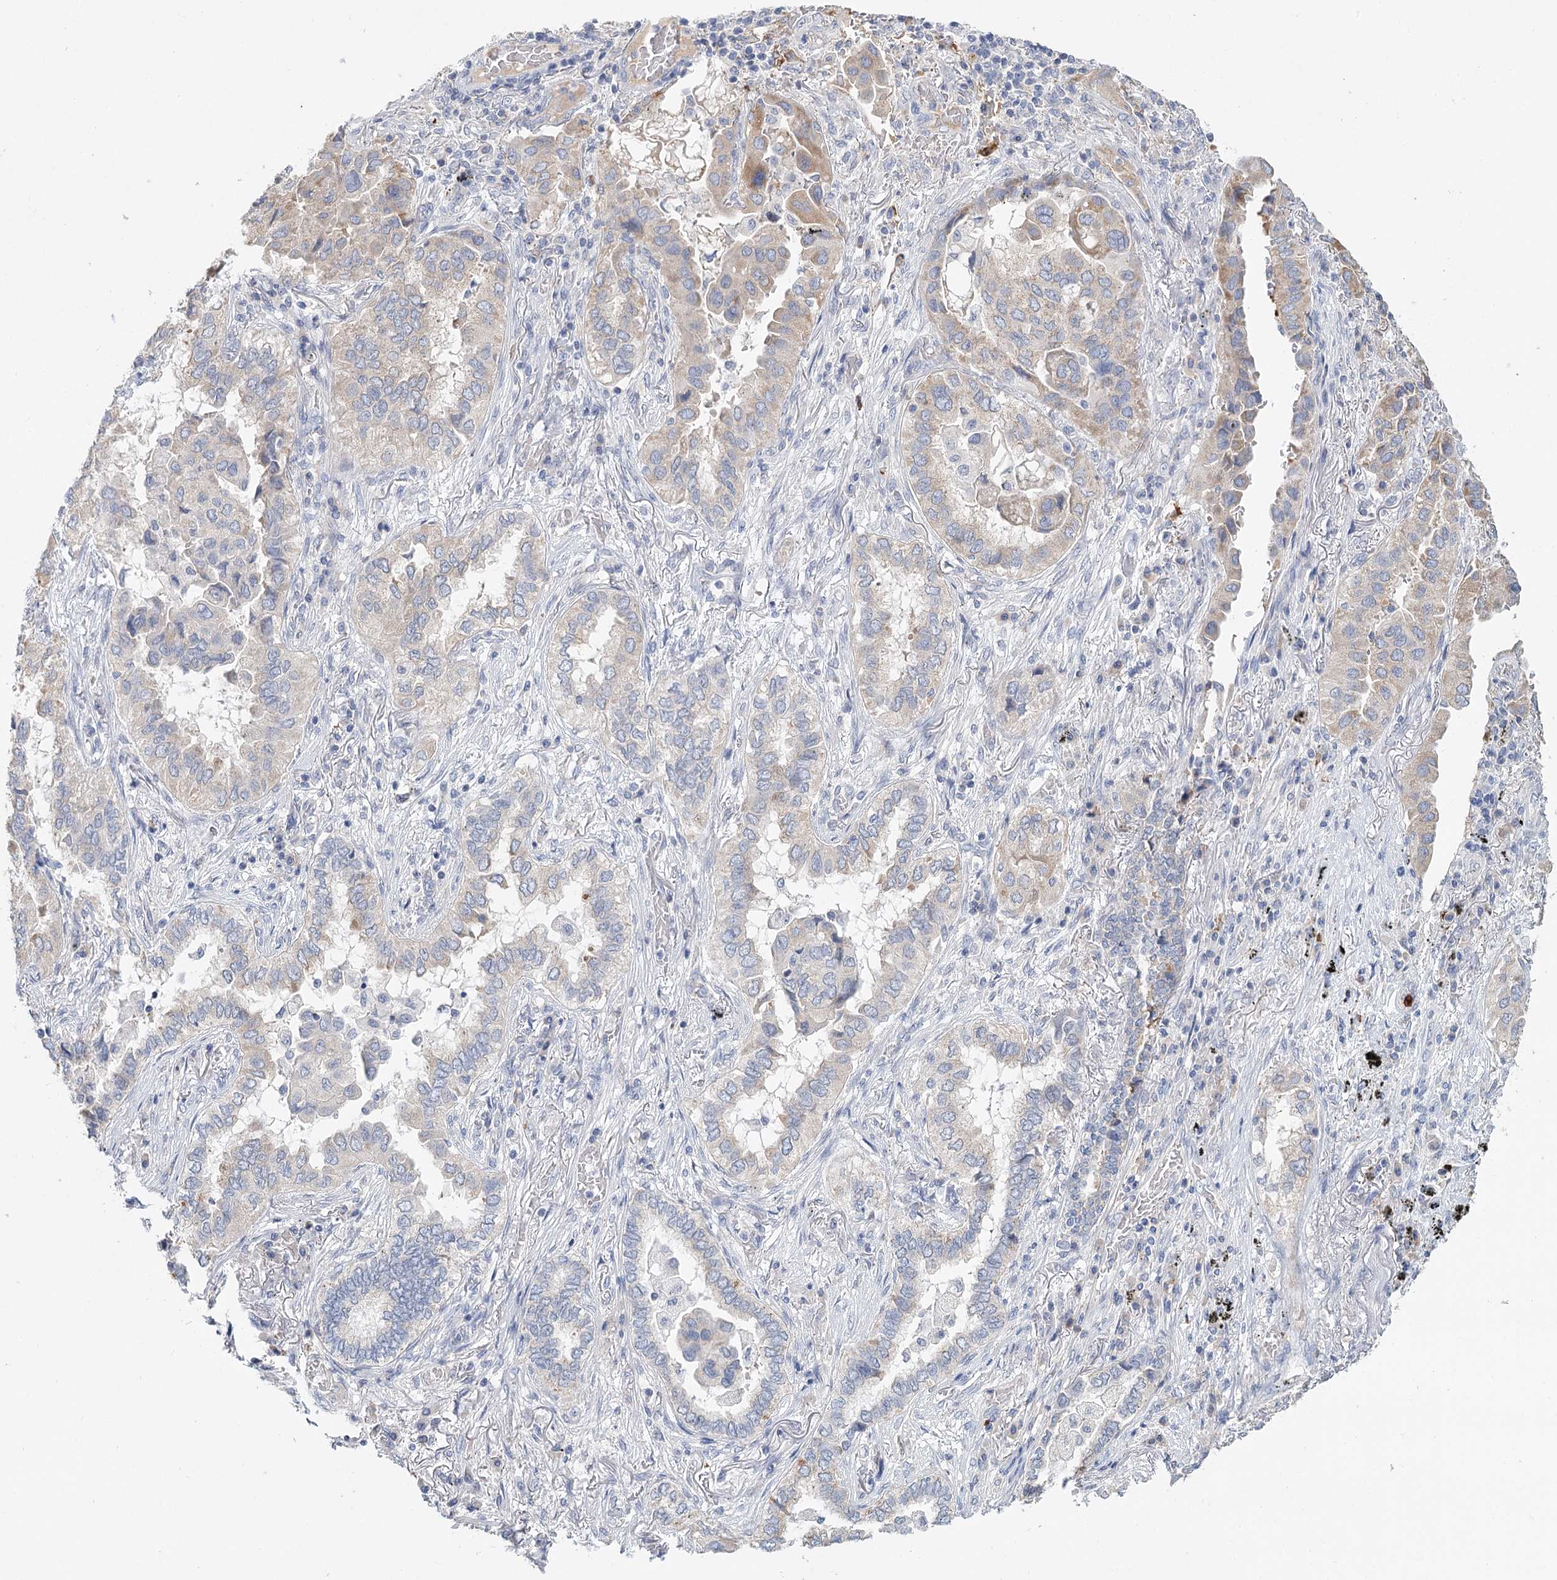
{"staining": {"intensity": "weak", "quantity": "25%-75%", "location": "cytoplasmic/membranous"}, "tissue": "lung cancer", "cell_type": "Tumor cells", "image_type": "cancer", "snomed": [{"axis": "morphology", "description": "Adenocarcinoma, NOS"}, {"axis": "topography", "description": "Lung"}], "caption": "This histopathology image displays adenocarcinoma (lung) stained with IHC to label a protein in brown. The cytoplasmic/membranous of tumor cells show weak positivity for the protein. Nuclei are counter-stained blue.", "gene": "ARHGAP44", "patient": {"sex": "female", "age": 76}}